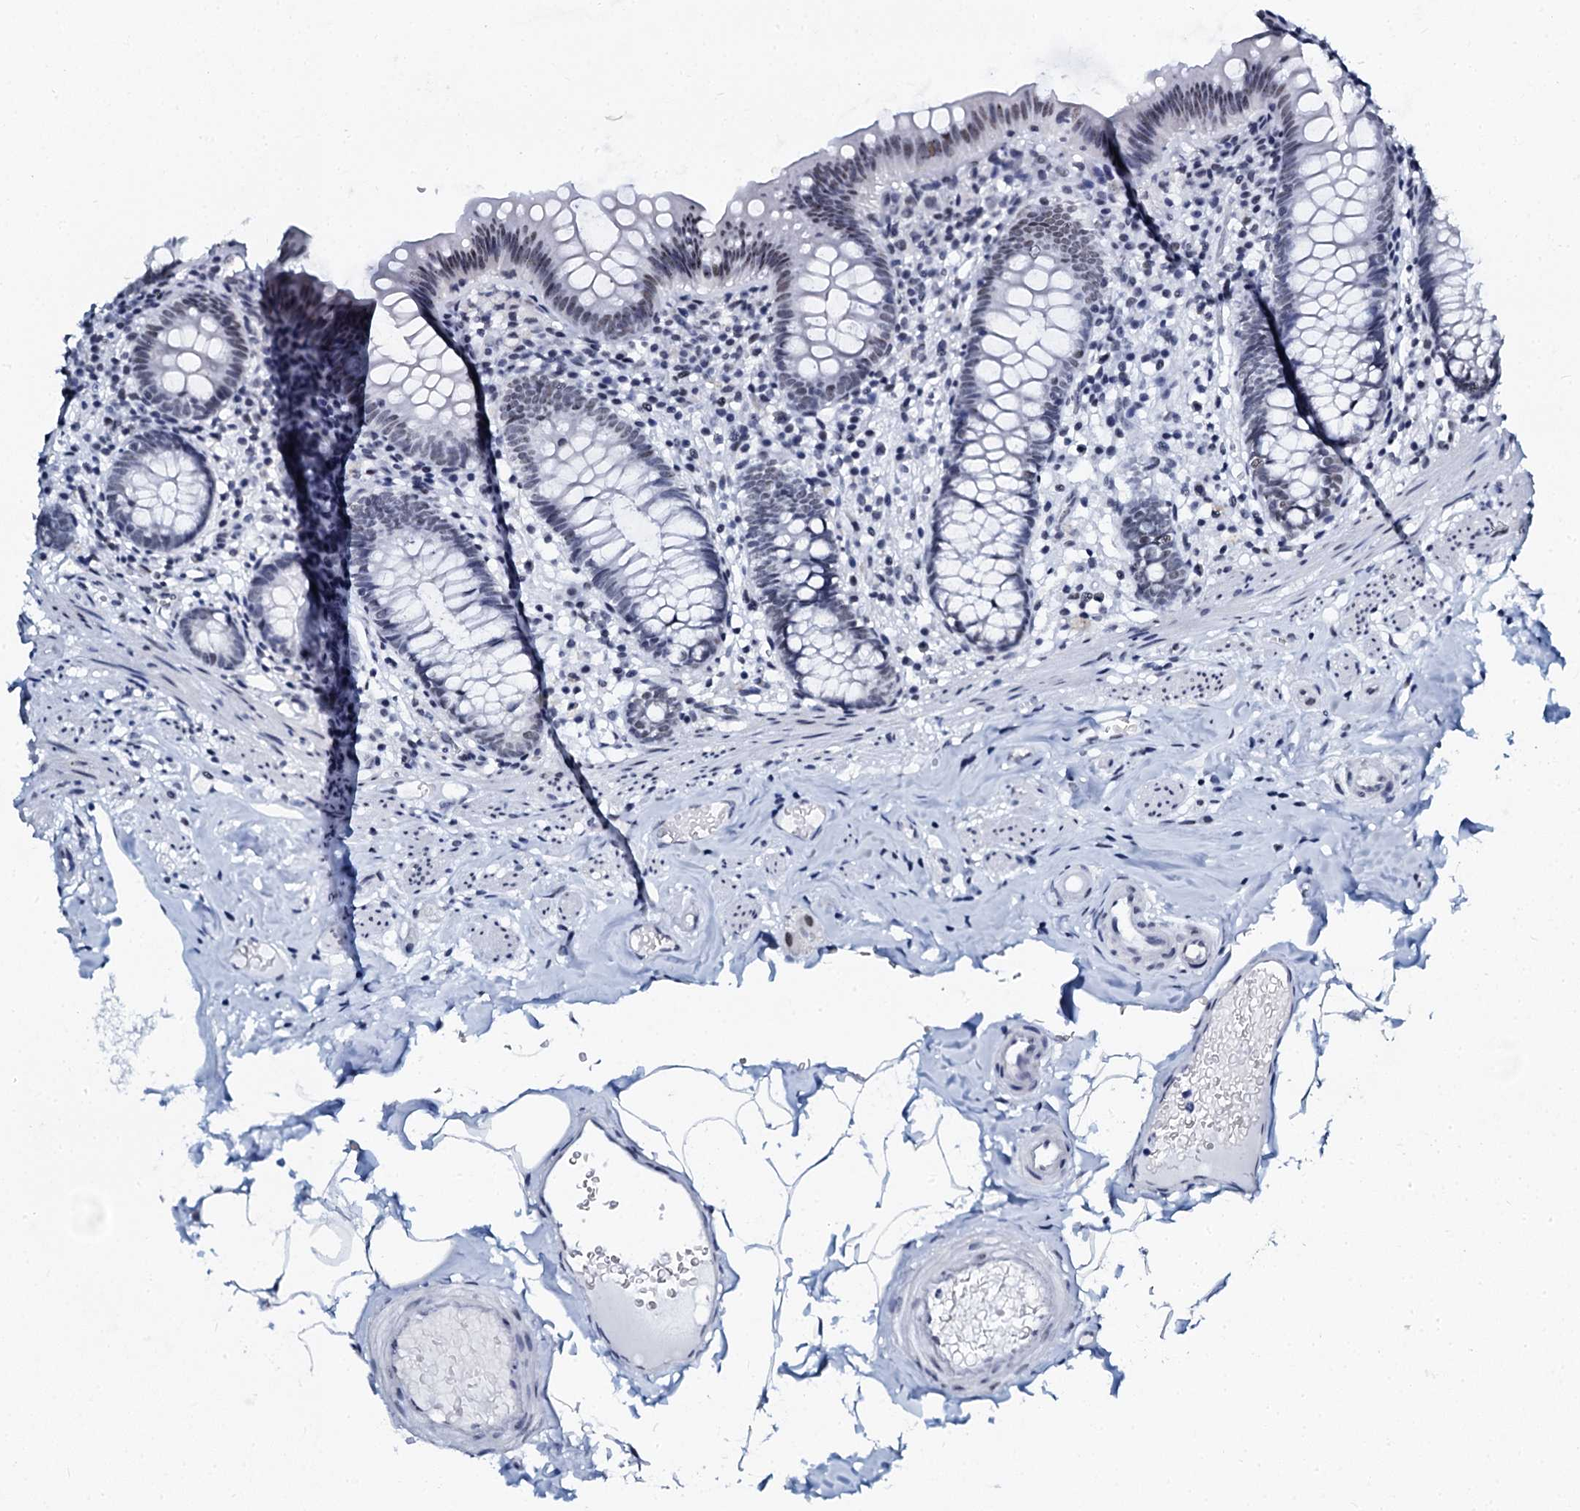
{"staining": {"intensity": "moderate", "quantity": "<25%", "location": "nuclear"}, "tissue": "appendix", "cell_type": "Glandular cells", "image_type": "normal", "snomed": [{"axis": "morphology", "description": "Normal tissue, NOS"}, {"axis": "topography", "description": "Appendix"}], "caption": "Immunohistochemical staining of unremarkable human appendix displays <25% levels of moderate nuclear protein expression in about <25% of glandular cells.", "gene": "SLTM", "patient": {"sex": "male", "age": 55}}